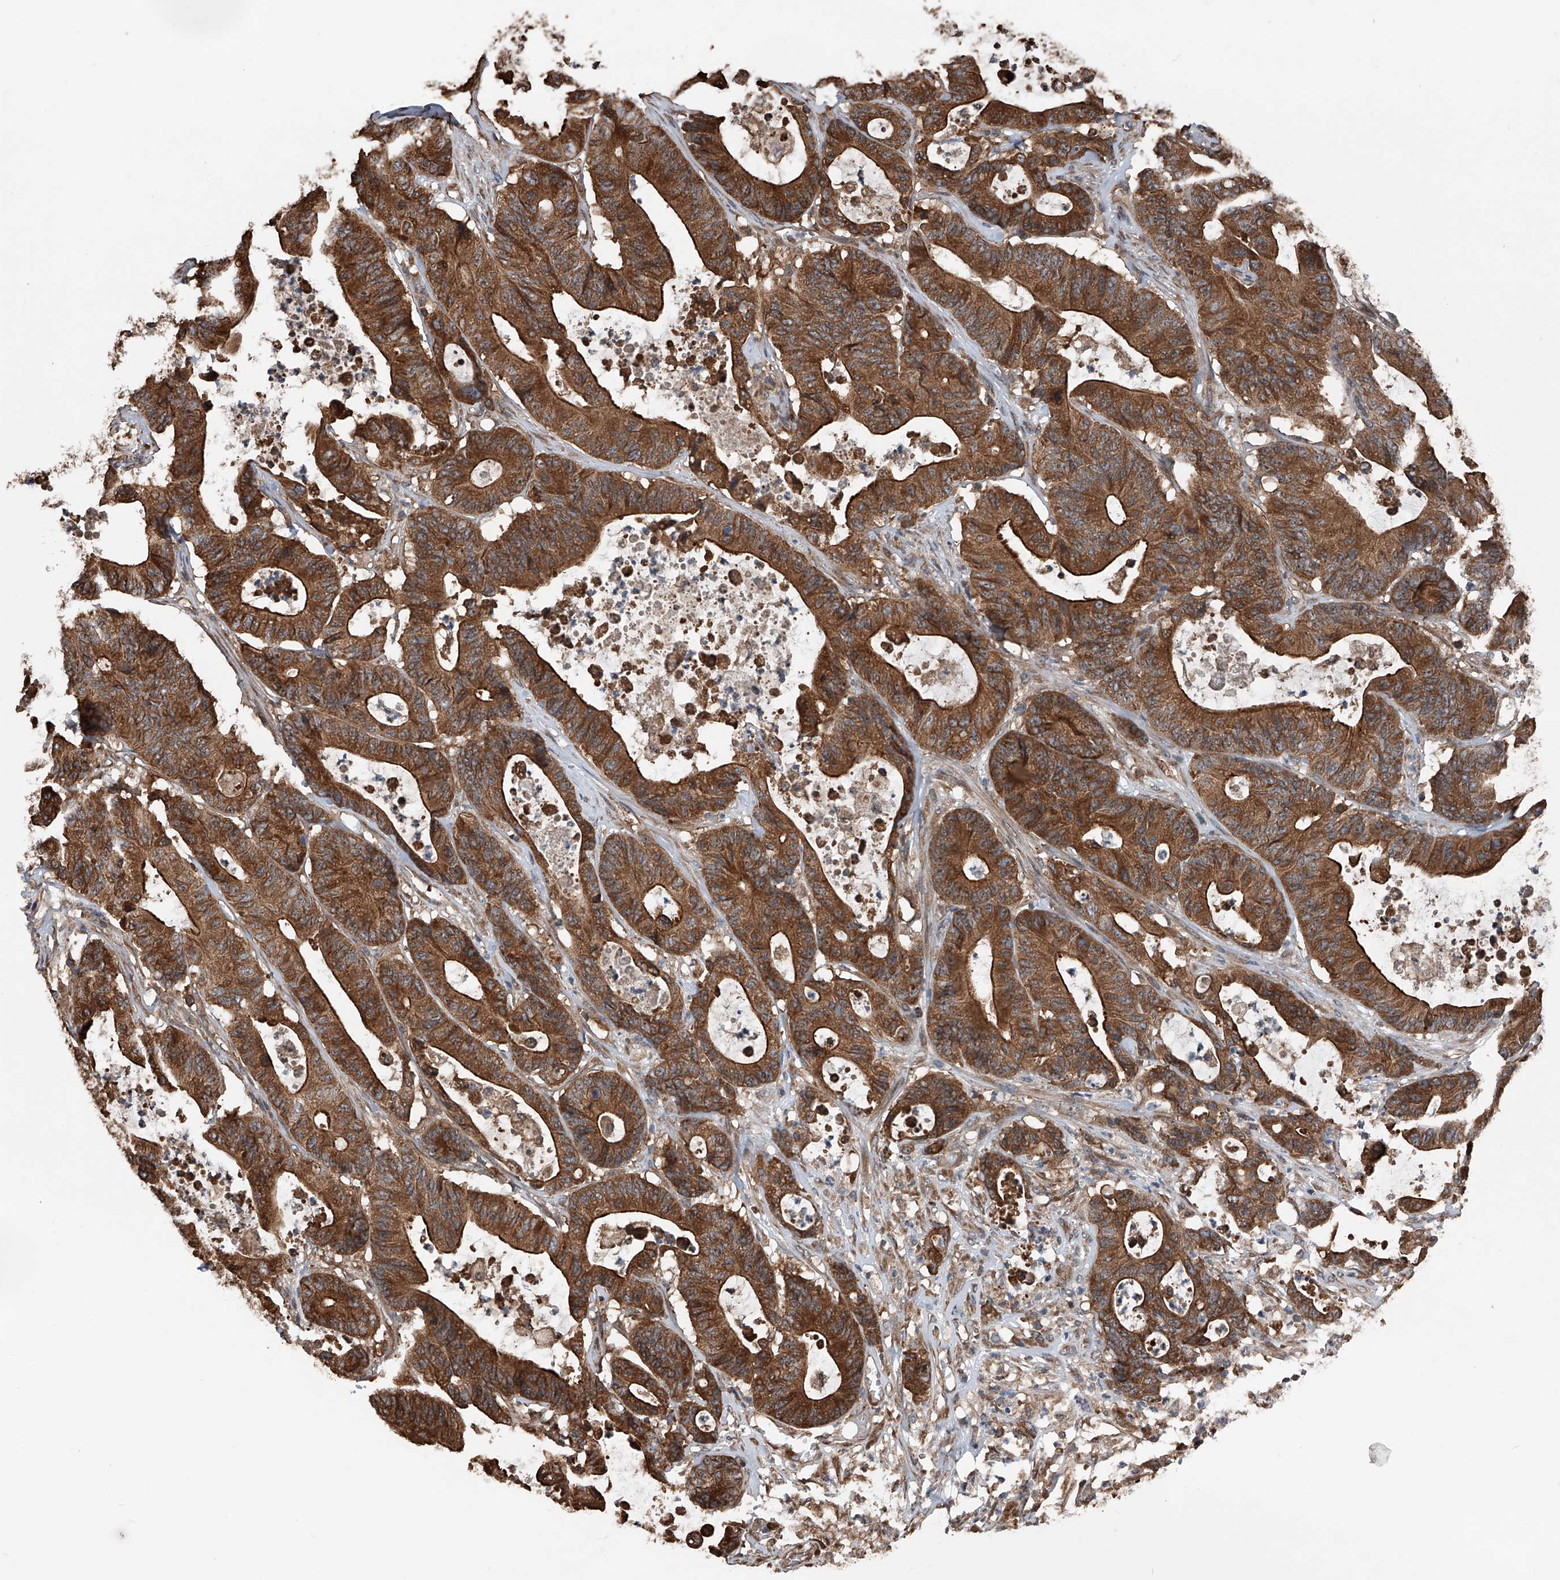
{"staining": {"intensity": "strong", "quantity": ">75%", "location": "cytoplasmic/membranous"}, "tissue": "colorectal cancer", "cell_type": "Tumor cells", "image_type": "cancer", "snomed": [{"axis": "morphology", "description": "Adenocarcinoma, NOS"}, {"axis": "topography", "description": "Colon"}], "caption": "DAB (3,3'-diaminobenzidine) immunohistochemical staining of human colorectal cancer (adenocarcinoma) reveals strong cytoplasmic/membranous protein positivity in approximately >75% of tumor cells.", "gene": "KCNJ2", "patient": {"sex": "female", "age": 84}}